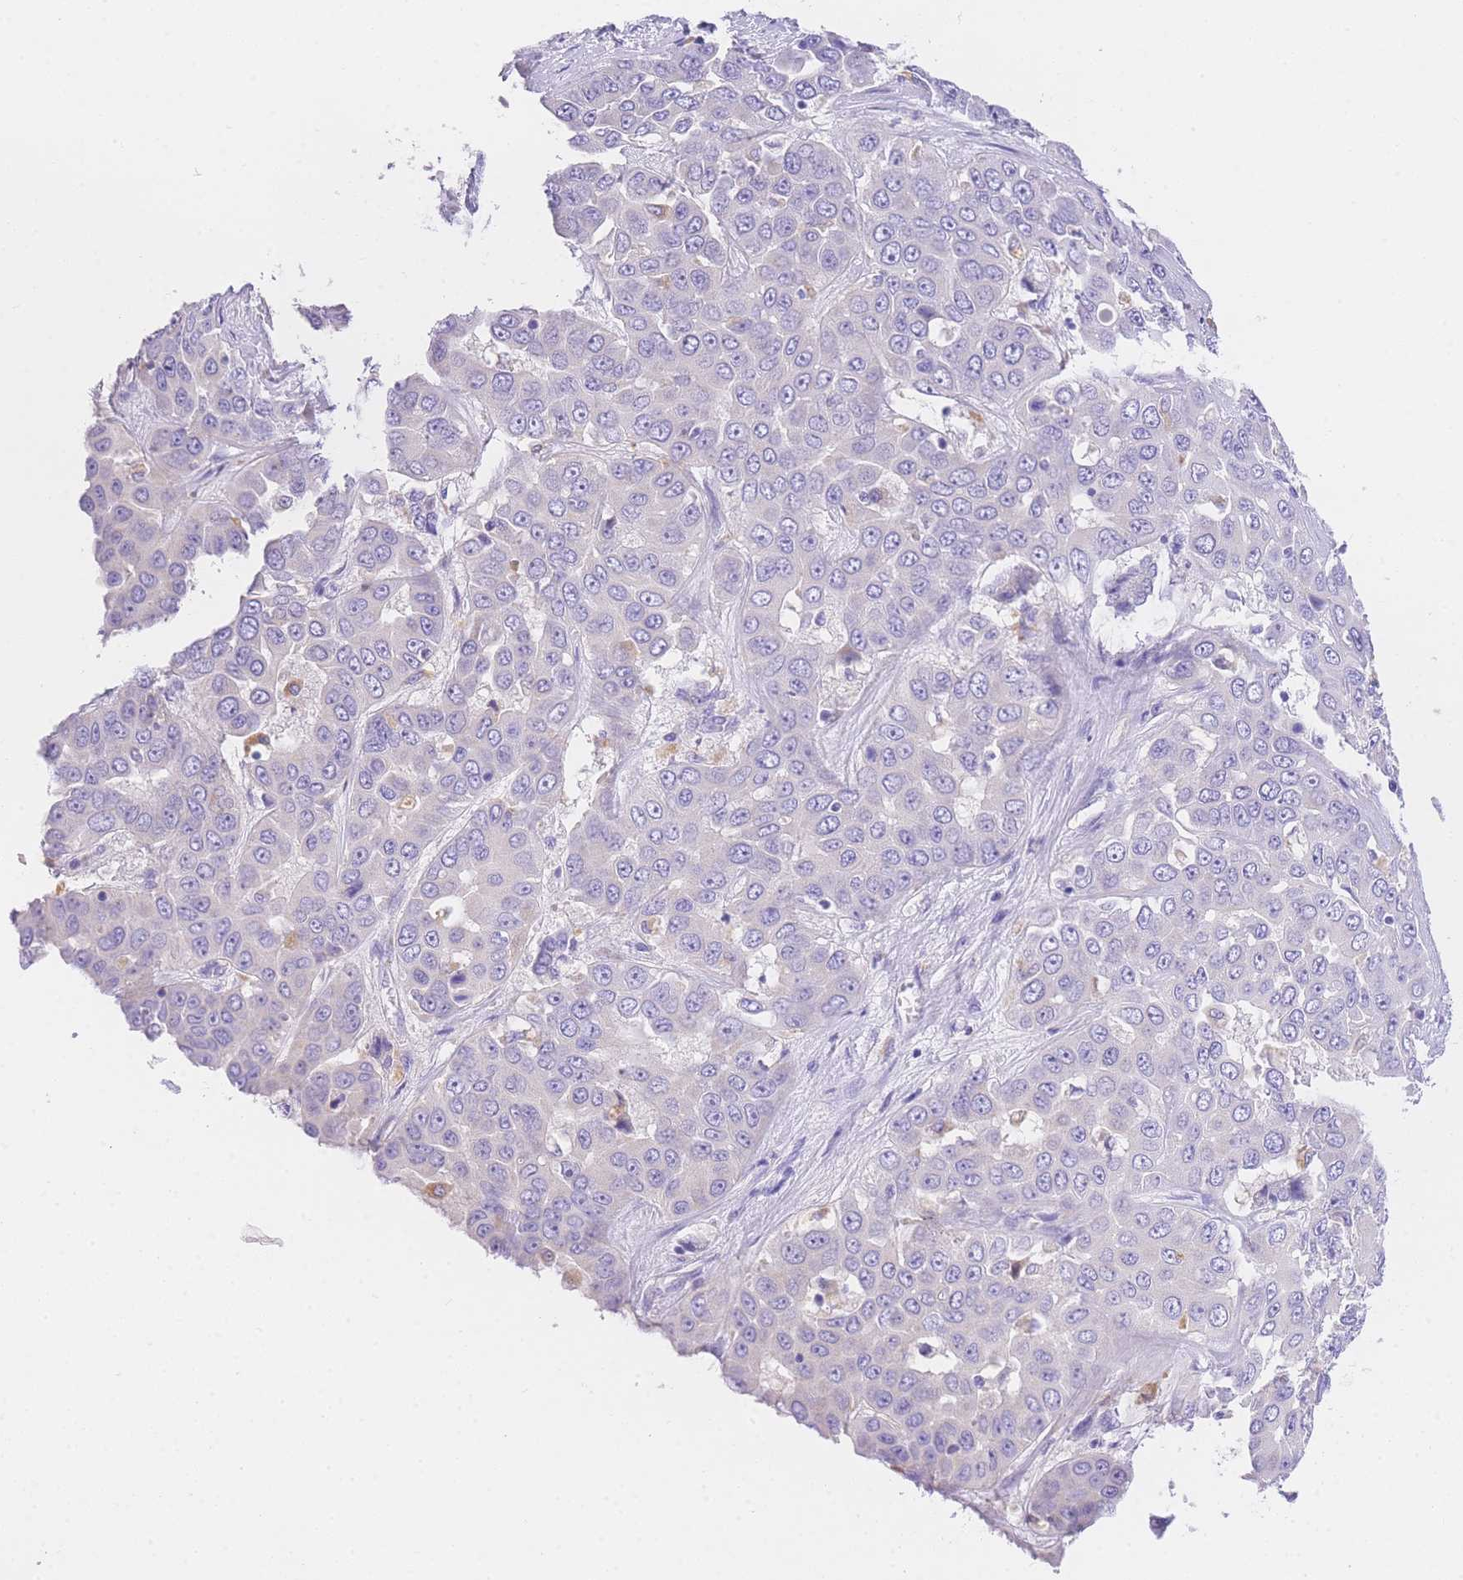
{"staining": {"intensity": "negative", "quantity": "none", "location": "none"}, "tissue": "liver cancer", "cell_type": "Tumor cells", "image_type": "cancer", "snomed": [{"axis": "morphology", "description": "Cholangiocarcinoma"}, {"axis": "topography", "description": "Liver"}], "caption": "Histopathology image shows no protein staining in tumor cells of cholangiocarcinoma (liver) tissue.", "gene": "EPN2", "patient": {"sex": "female", "age": 52}}